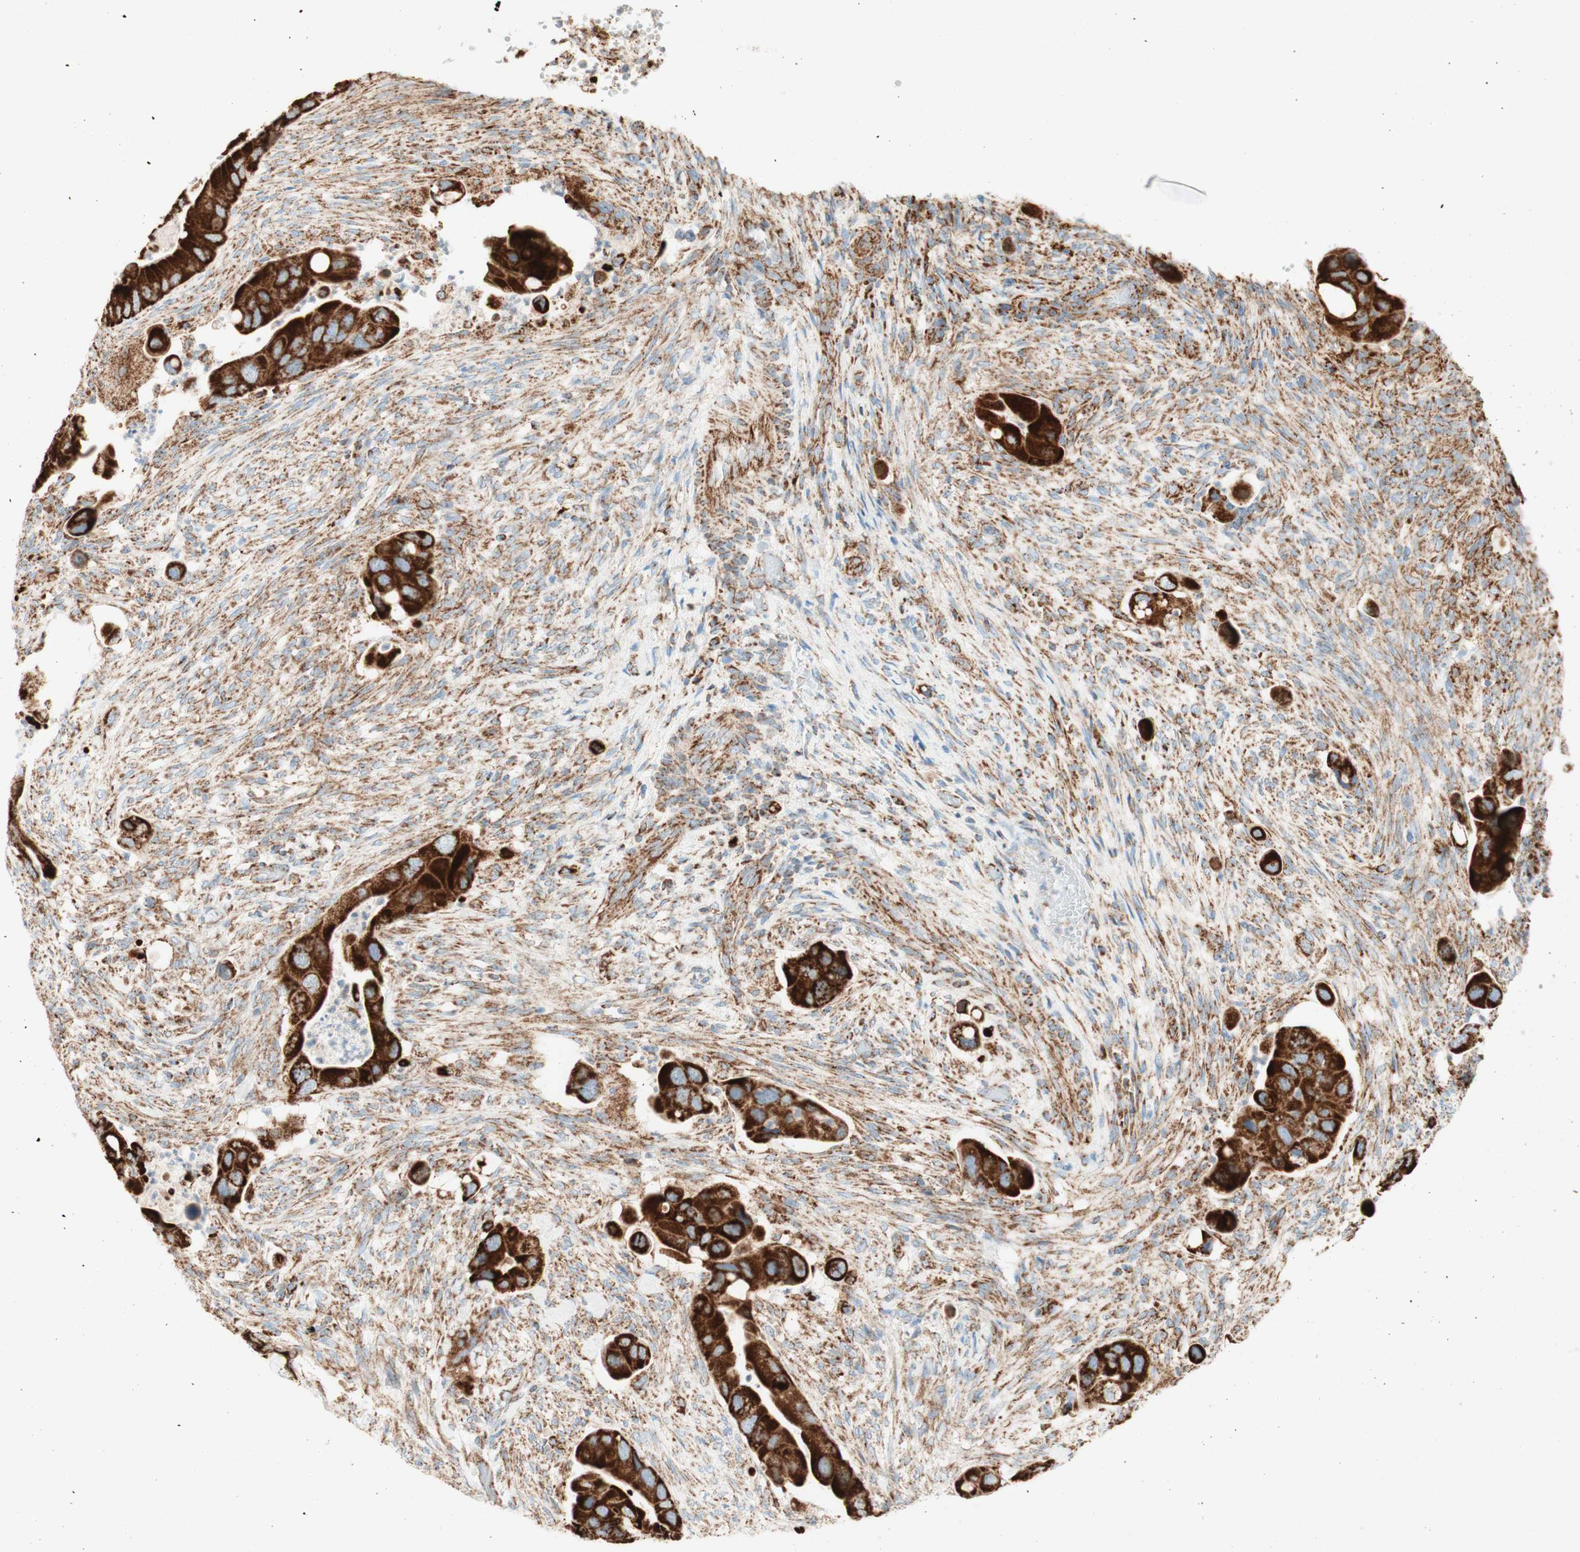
{"staining": {"intensity": "strong", "quantity": ">75%", "location": "cytoplasmic/membranous"}, "tissue": "colorectal cancer", "cell_type": "Tumor cells", "image_type": "cancer", "snomed": [{"axis": "morphology", "description": "Adenocarcinoma, NOS"}, {"axis": "topography", "description": "Rectum"}], "caption": "This micrograph demonstrates immunohistochemistry (IHC) staining of colorectal adenocarcinoma, with high strong cytoplasmic/membranous positivity in about >75% of tumor cells.", "gene": "TOMM20", "patient": {"sex": "female", "age": 57}}